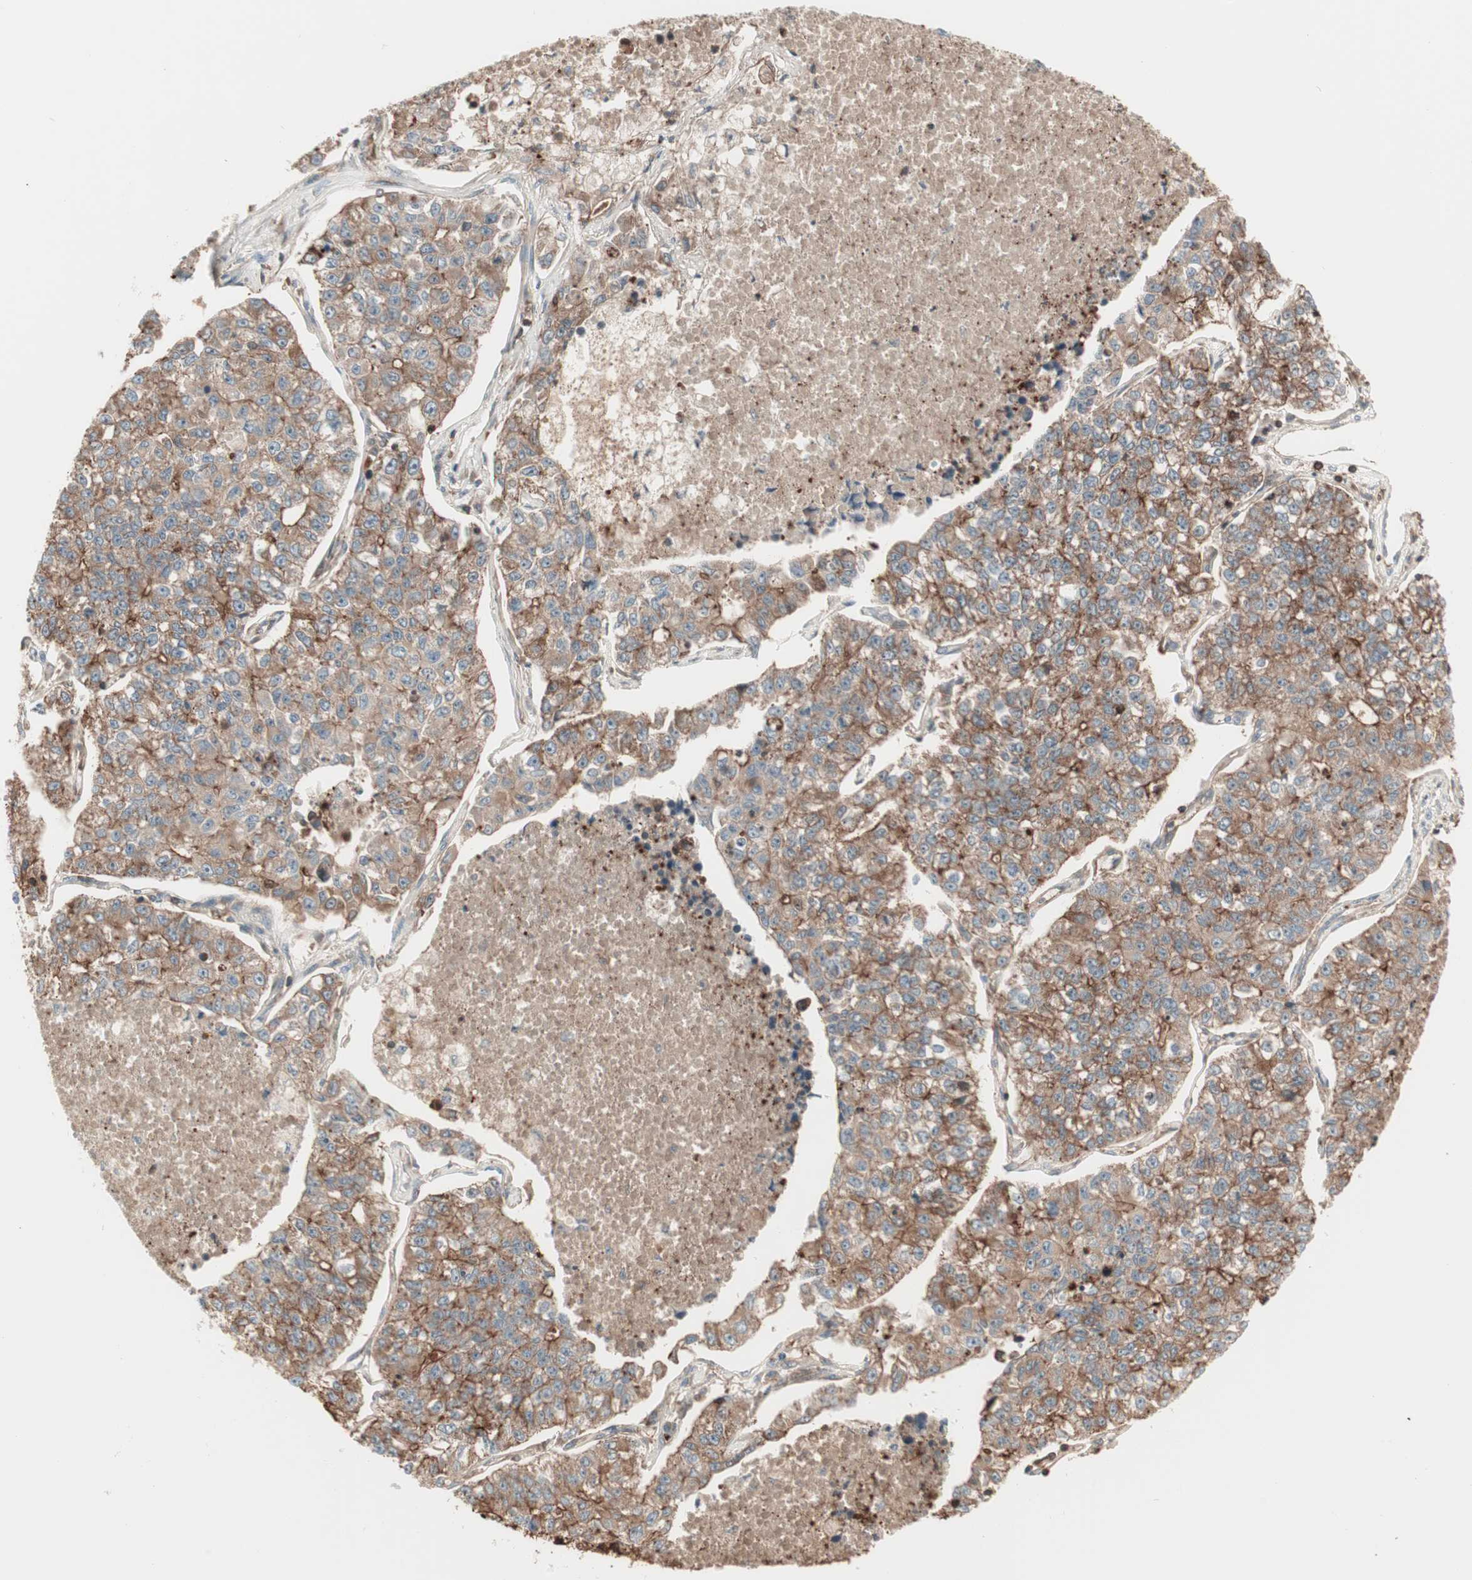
{"staining": {"intensity": "moderate", "quantity": ">75%", "location": "cytoplasmic/membranous"}, "tissue": "lung cancer", "cell_type": "Tumor cells", "image_type": "cancer", "snomed": [{"axis": "morphology", "description": "Adenocarcinoma, NOS"}, {"axis": "topography", "description": "Lung"}], "caption": "Lung cancer (adenocarcinoma) stained with DAB (3,3'-diaminobenzidine) immunohistochemistry (IHC) demonstrates medium levels of moderate cytoplasmic/membranous positivity in about >75% of tumor cells.", "gene": "TCP11L1", "patient": {"sex": "male", "age": 49}}